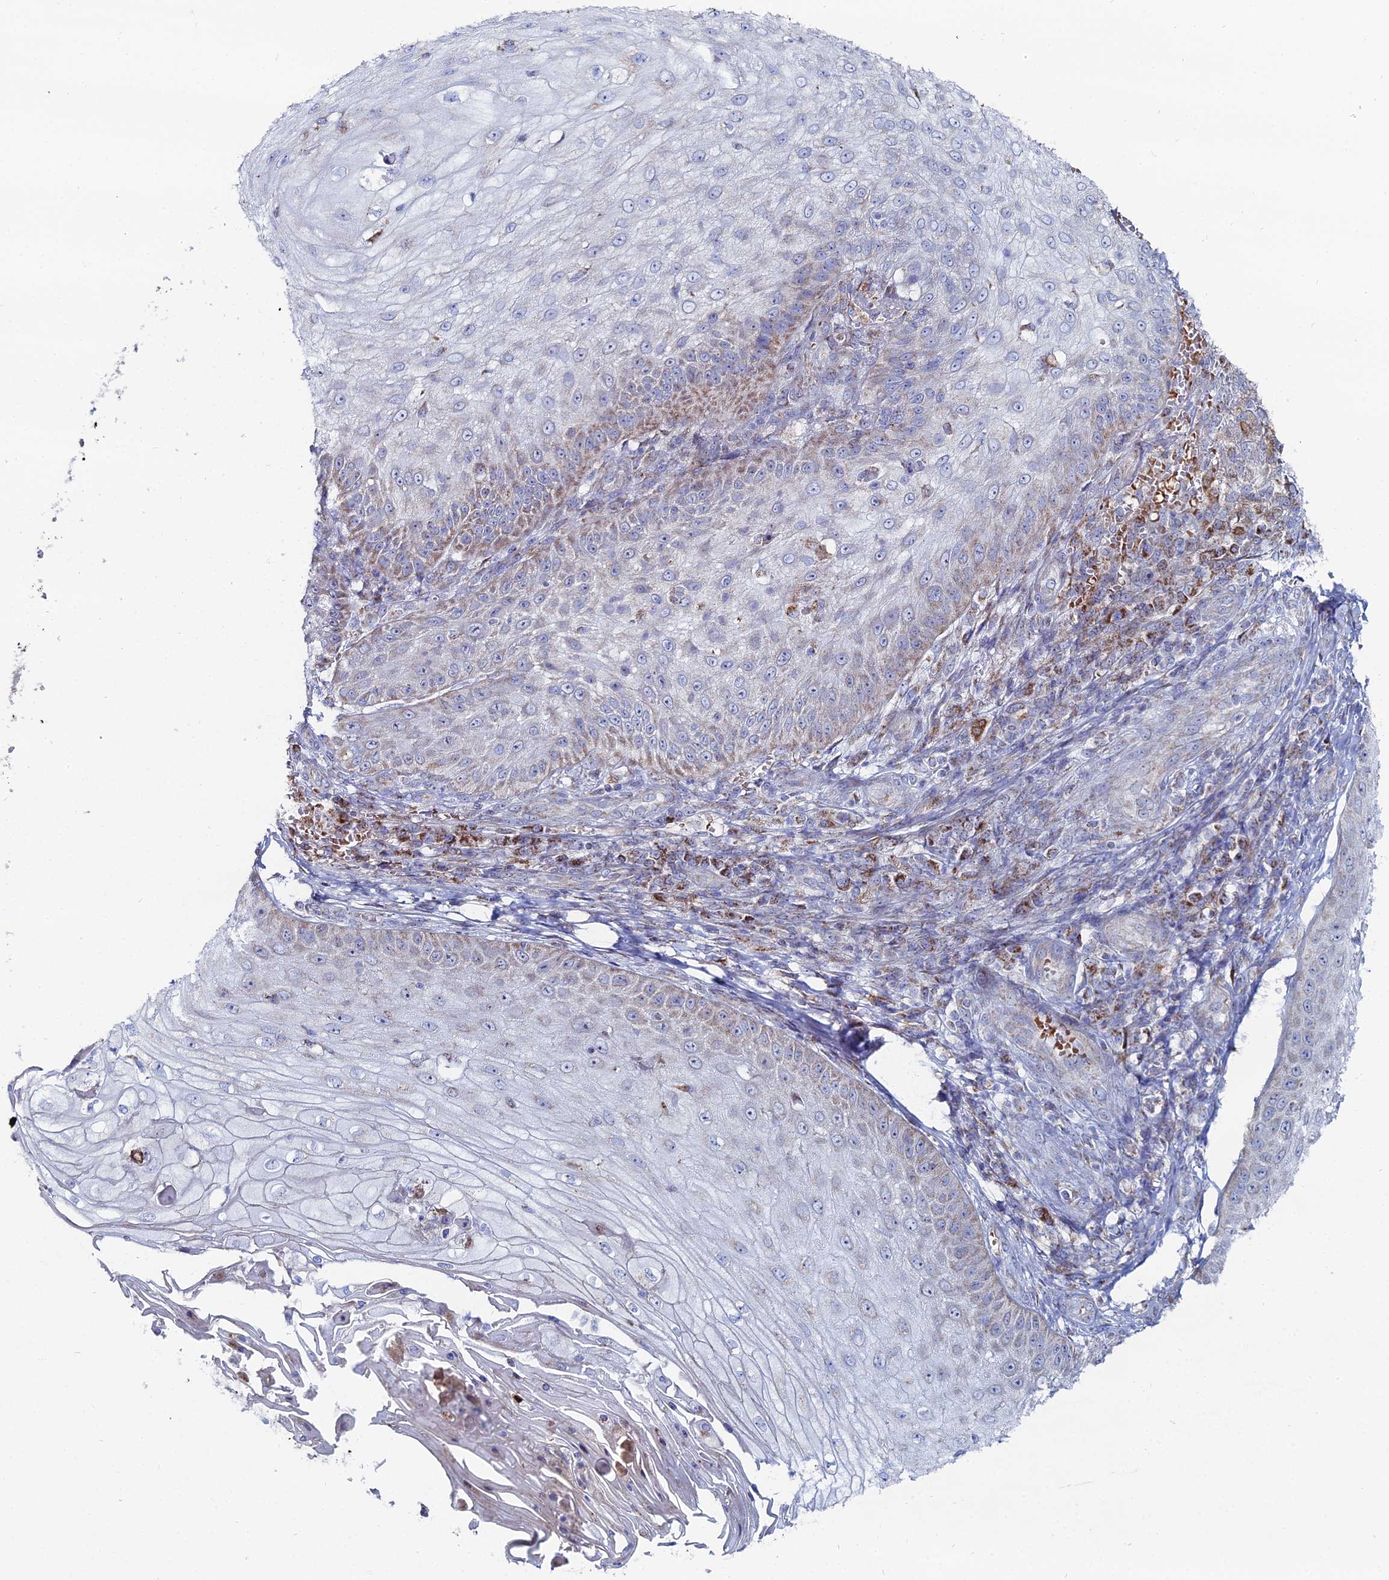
{"staining": {"intensity": "moderate", "quantity": "<25%", "location": "cytoplasmic/membranous"}, "tissue": "skin cancer", "cell_type": "Tumor cells", "image_type": "cancer", "snomed": [{"axis": "morphology", "description": "Squamous cell carcinoma, NOS"}, {"axis": "topography", "description": "Skin"}], "caption": "High-power microscopy captured an immunohistochemistry histopathology image of skin squamous cell carcinoma, revealing moderate cytoplasmic/membranous positivity in approximately <25% of tumor cells.", "gene": "MPC1", "patient": {"sex": "male", "age": 70}}